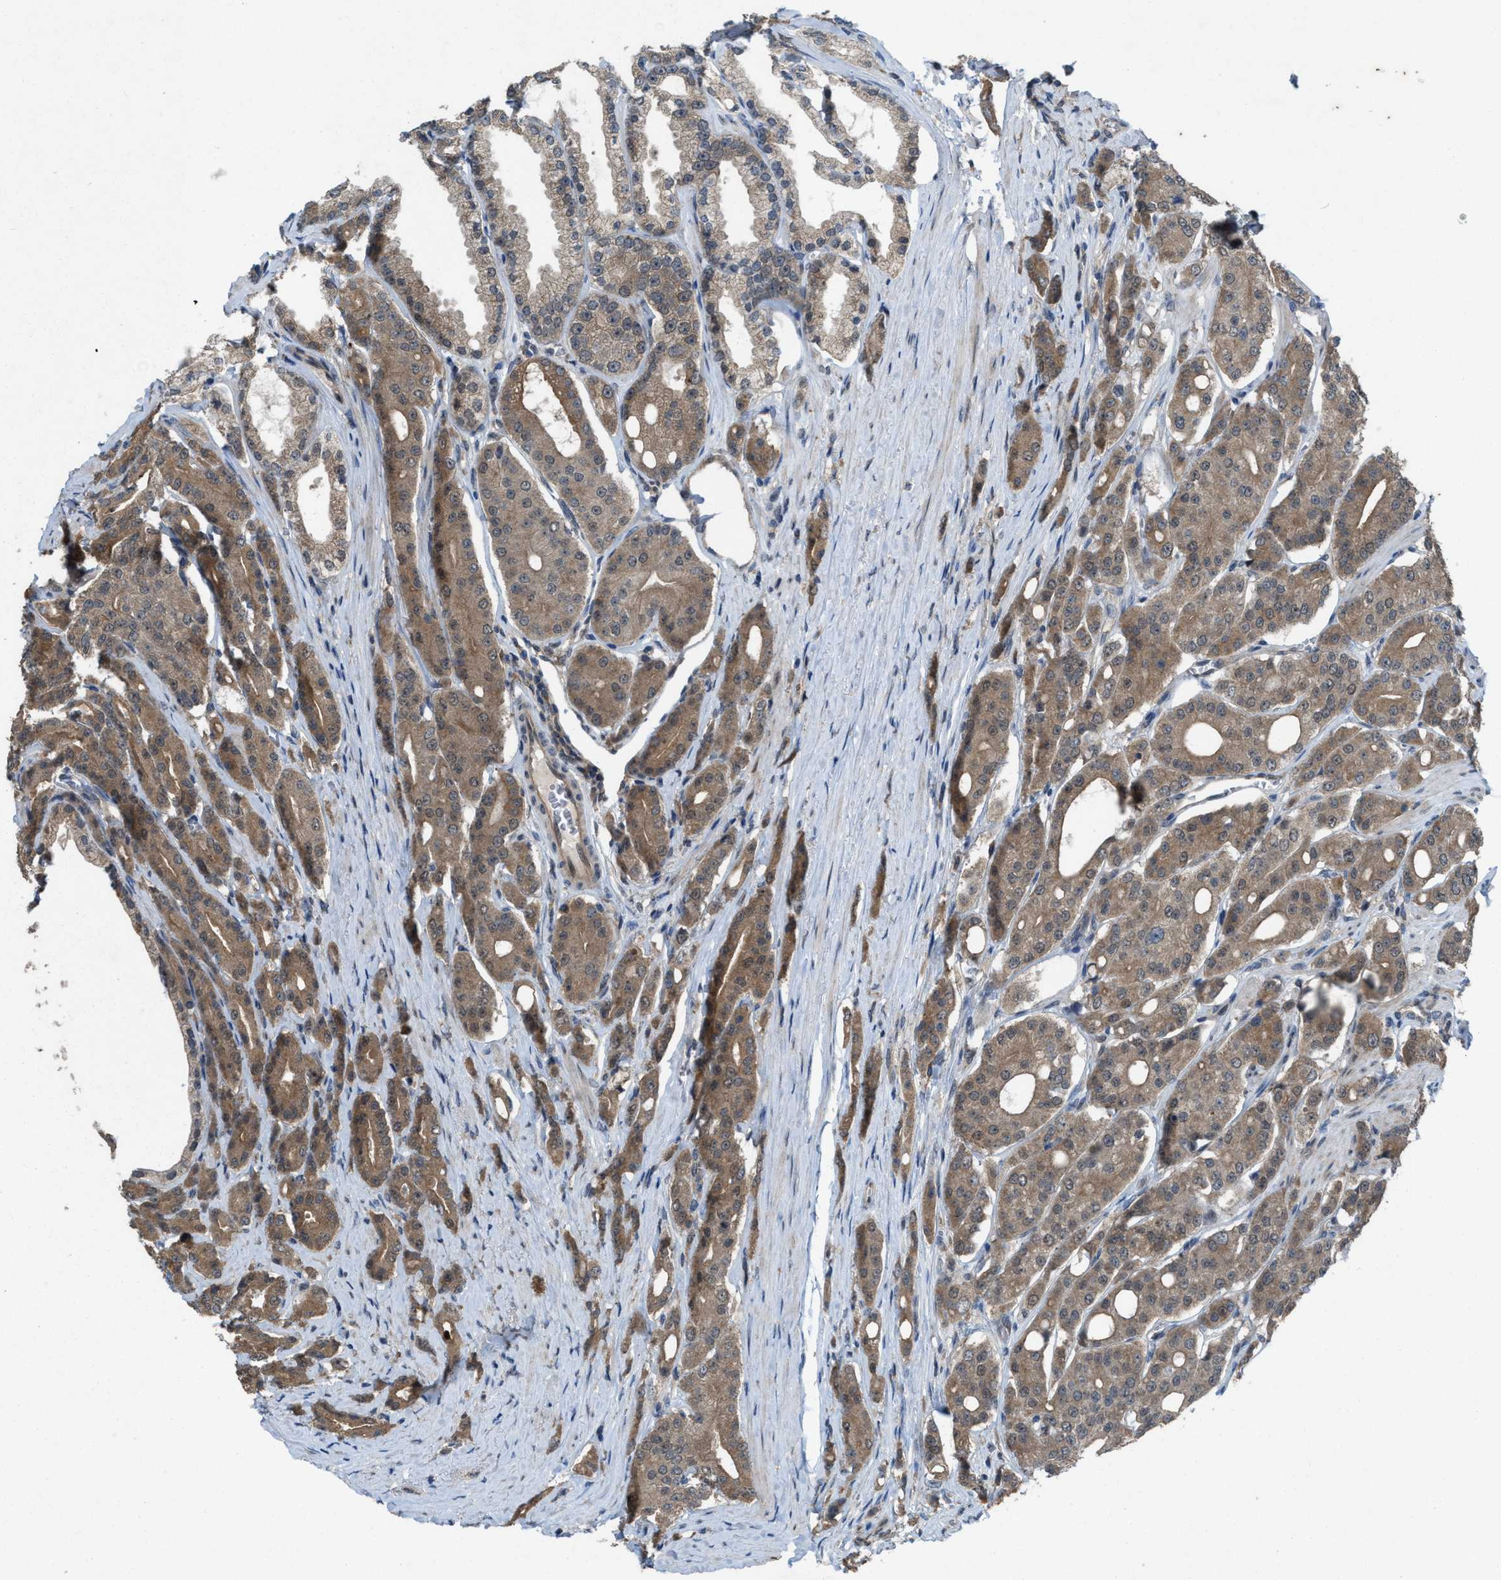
{"staining": {"intensity": "moderate", "quantity": ">75%", "location": "cytoplasmic/membranous"}, "tissue": "prostate cancer", "cell_type": "Tumor cells", "image_type": "cancer", "snomed": [{"axis": "morphology", "description": "Adenocarcinoma, High grade"}, {"axis": "topography", "description": "Prostate"}], "caption": "Prostate adenocarcinoma (high-grade) tissue reveals moderate cytoplasmic/membranous positivity in about >75% of tumor cells, visualized by immunohistochemistry.", "gene": "PLAA", "patient": {"sex": "male", "age": 71}}